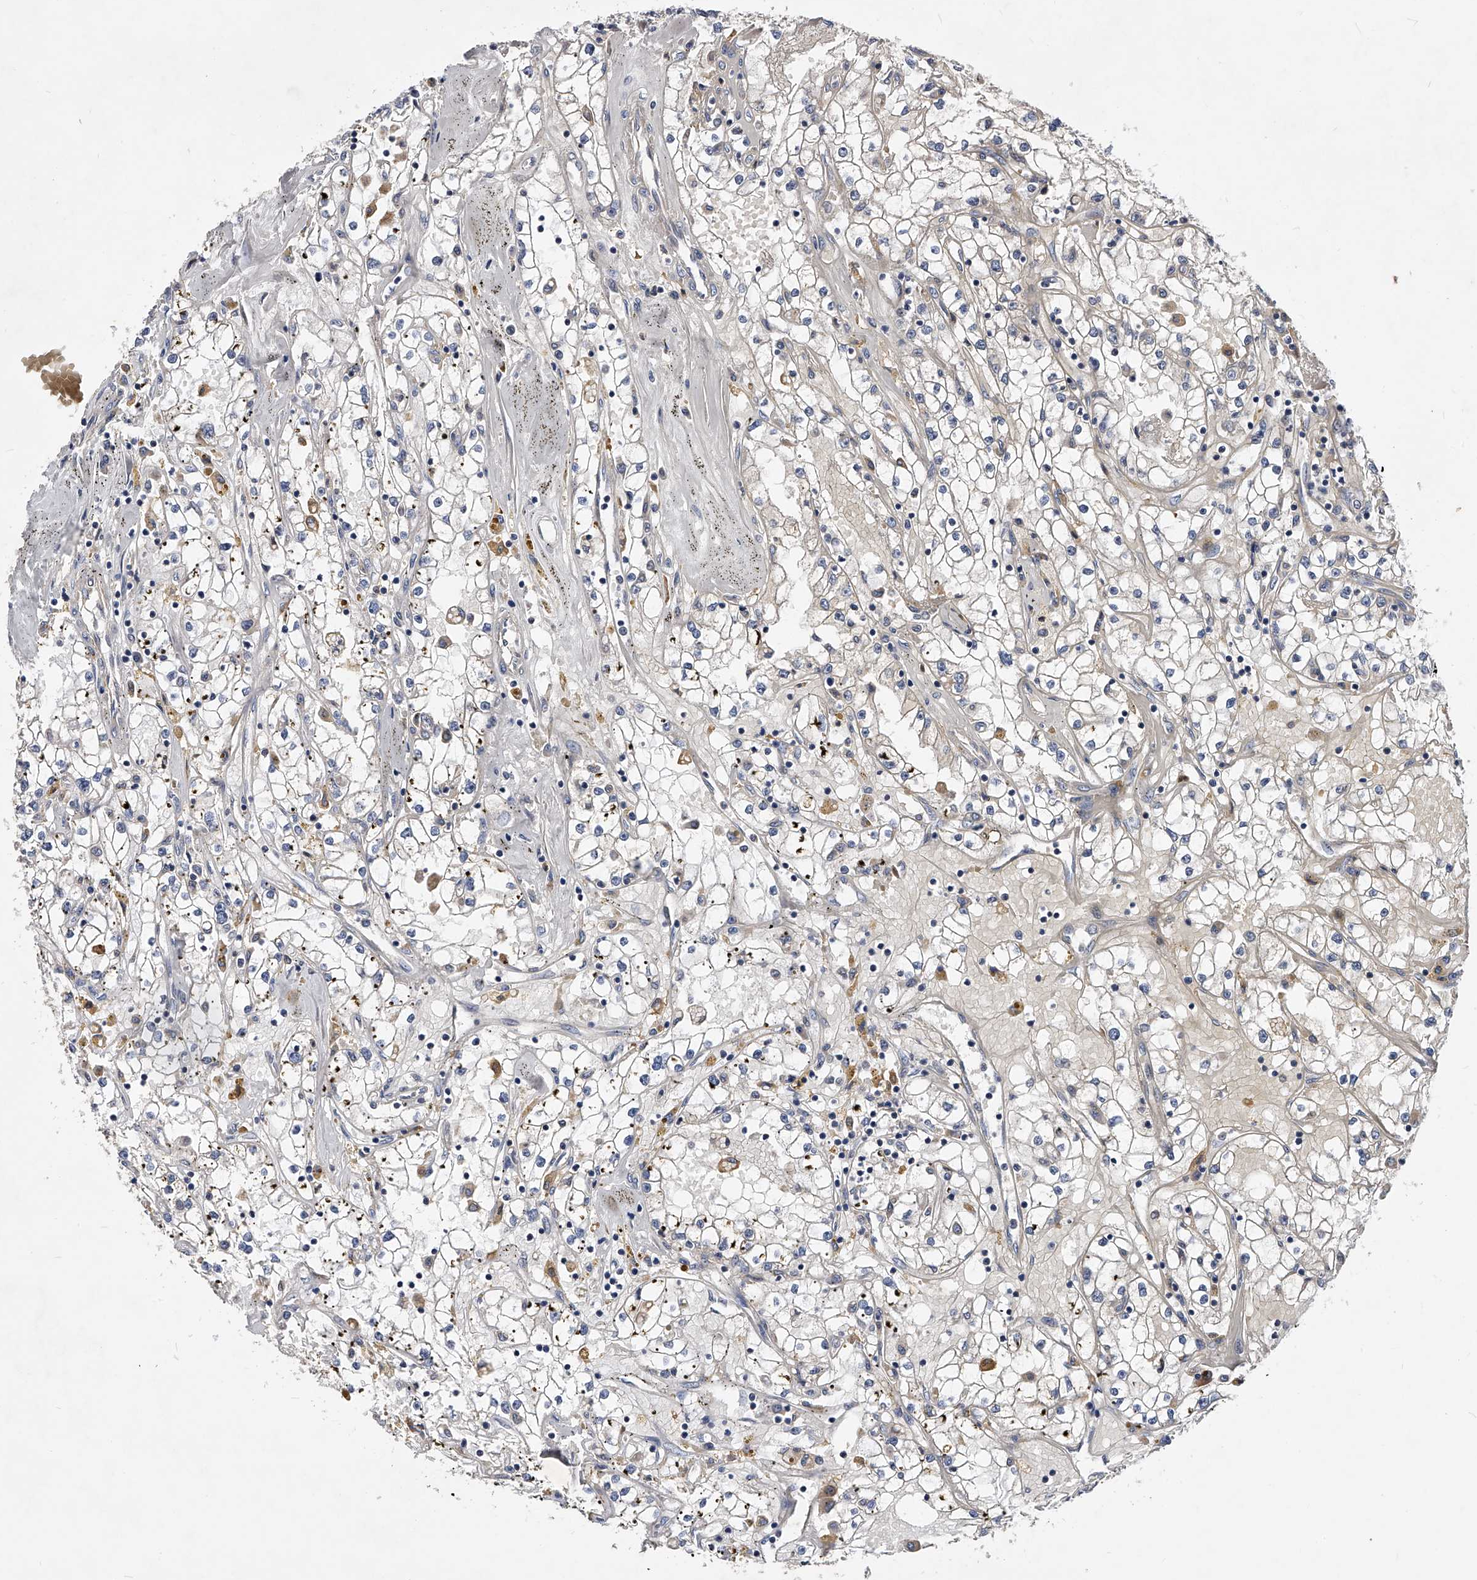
{"staining": {"intensity": "negative", "quantity": "none", "location": "none"}, "tissue": "renal cancer", "cell_type": "Tumor cells", "image_type": "cancer", "snomed": [{"axis": "morphology", "description": "Adenocarcinoma, NOS"}, {"axis": "topography", "description": "Kidney"}], "caption": "The image shows no staining of tumor cells in renal adenocarcinoma.", "gene": "ARL4C", "patient": {"sex": "male", "age": 56}}